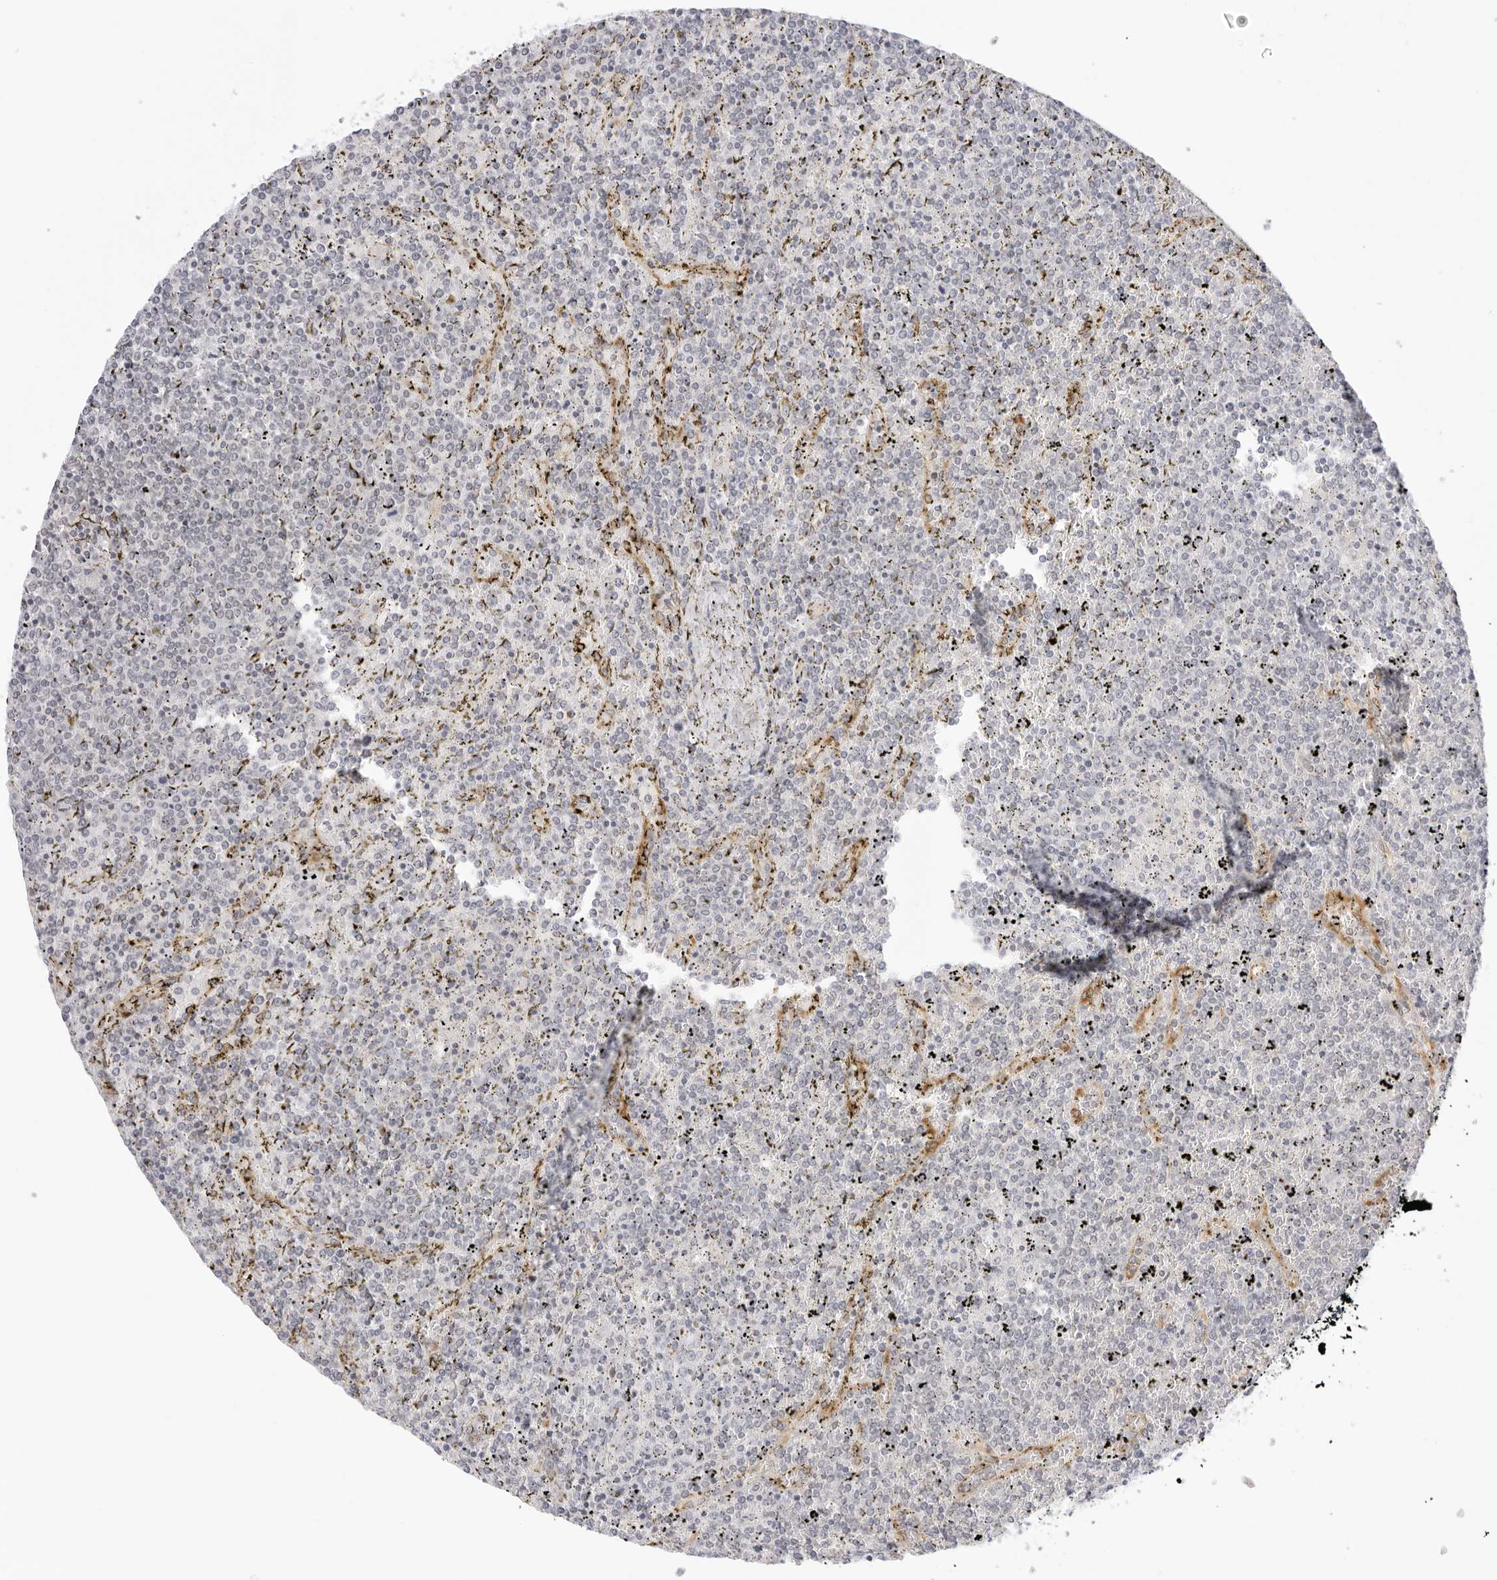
{"staining": {"intensity": "negative", "quantity": "none", "location": "none"}, "tissue": "lymphoma", "cell_type": "Tumor cells", "image_type": "cancer", "snomed": [{"axis": "morphology", "description": "Malignant lymphoma, non-Hodgkin's type, Low grade"}, {"axis": "topography", "description": "Spleen"}], "caption": "Immunohistochemistry histopathology image of neoplastic tissue: human low-grade malignant lymphoma, non-Hodgkin's type stained with DAB (3,3'-diaminobenzidine) reveals no significant protein positivity in tumor cells.", "gene": "MED18", "patient": {"sex": "female", "age": 19}}